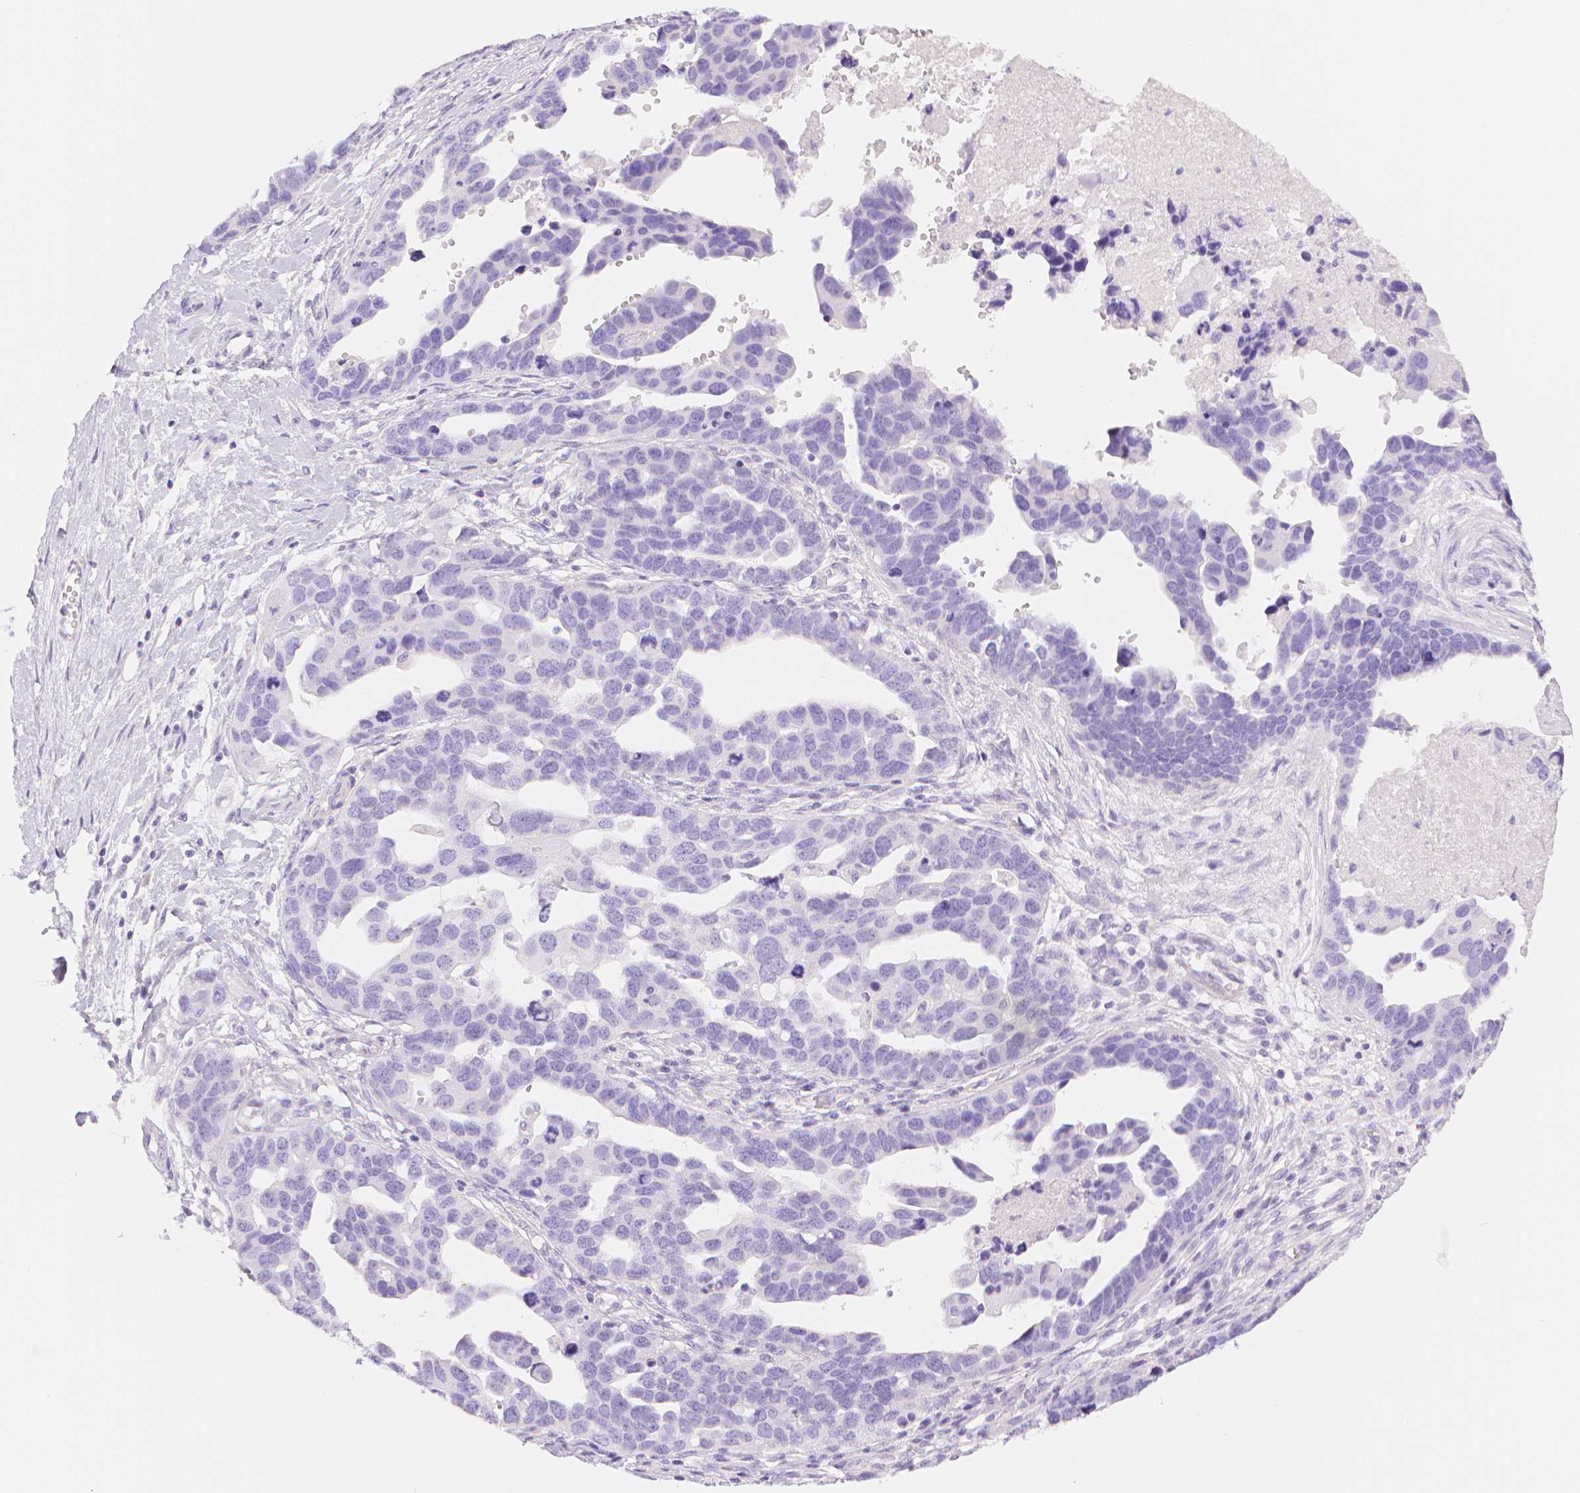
{"staining": {"intensity": "negative", "quantity": "none", "location": "none"}, "tissue": "ovarian cancer", "cell_type": "Tumor cells", "image_type": "cancer", "snomed": [{"axis": "morphology", "description": "Cystadenocarcinoma, serous, NOS"}, {"axis": "topography", "description": "Ovary"}], "caption": "Protein analysis of ovarian cancer (serous cystadenocarcinoma) displays no significant expression in tumor cells.", "gene": "SLC27A5", "patient": {"sex": "female", "age": 54}}